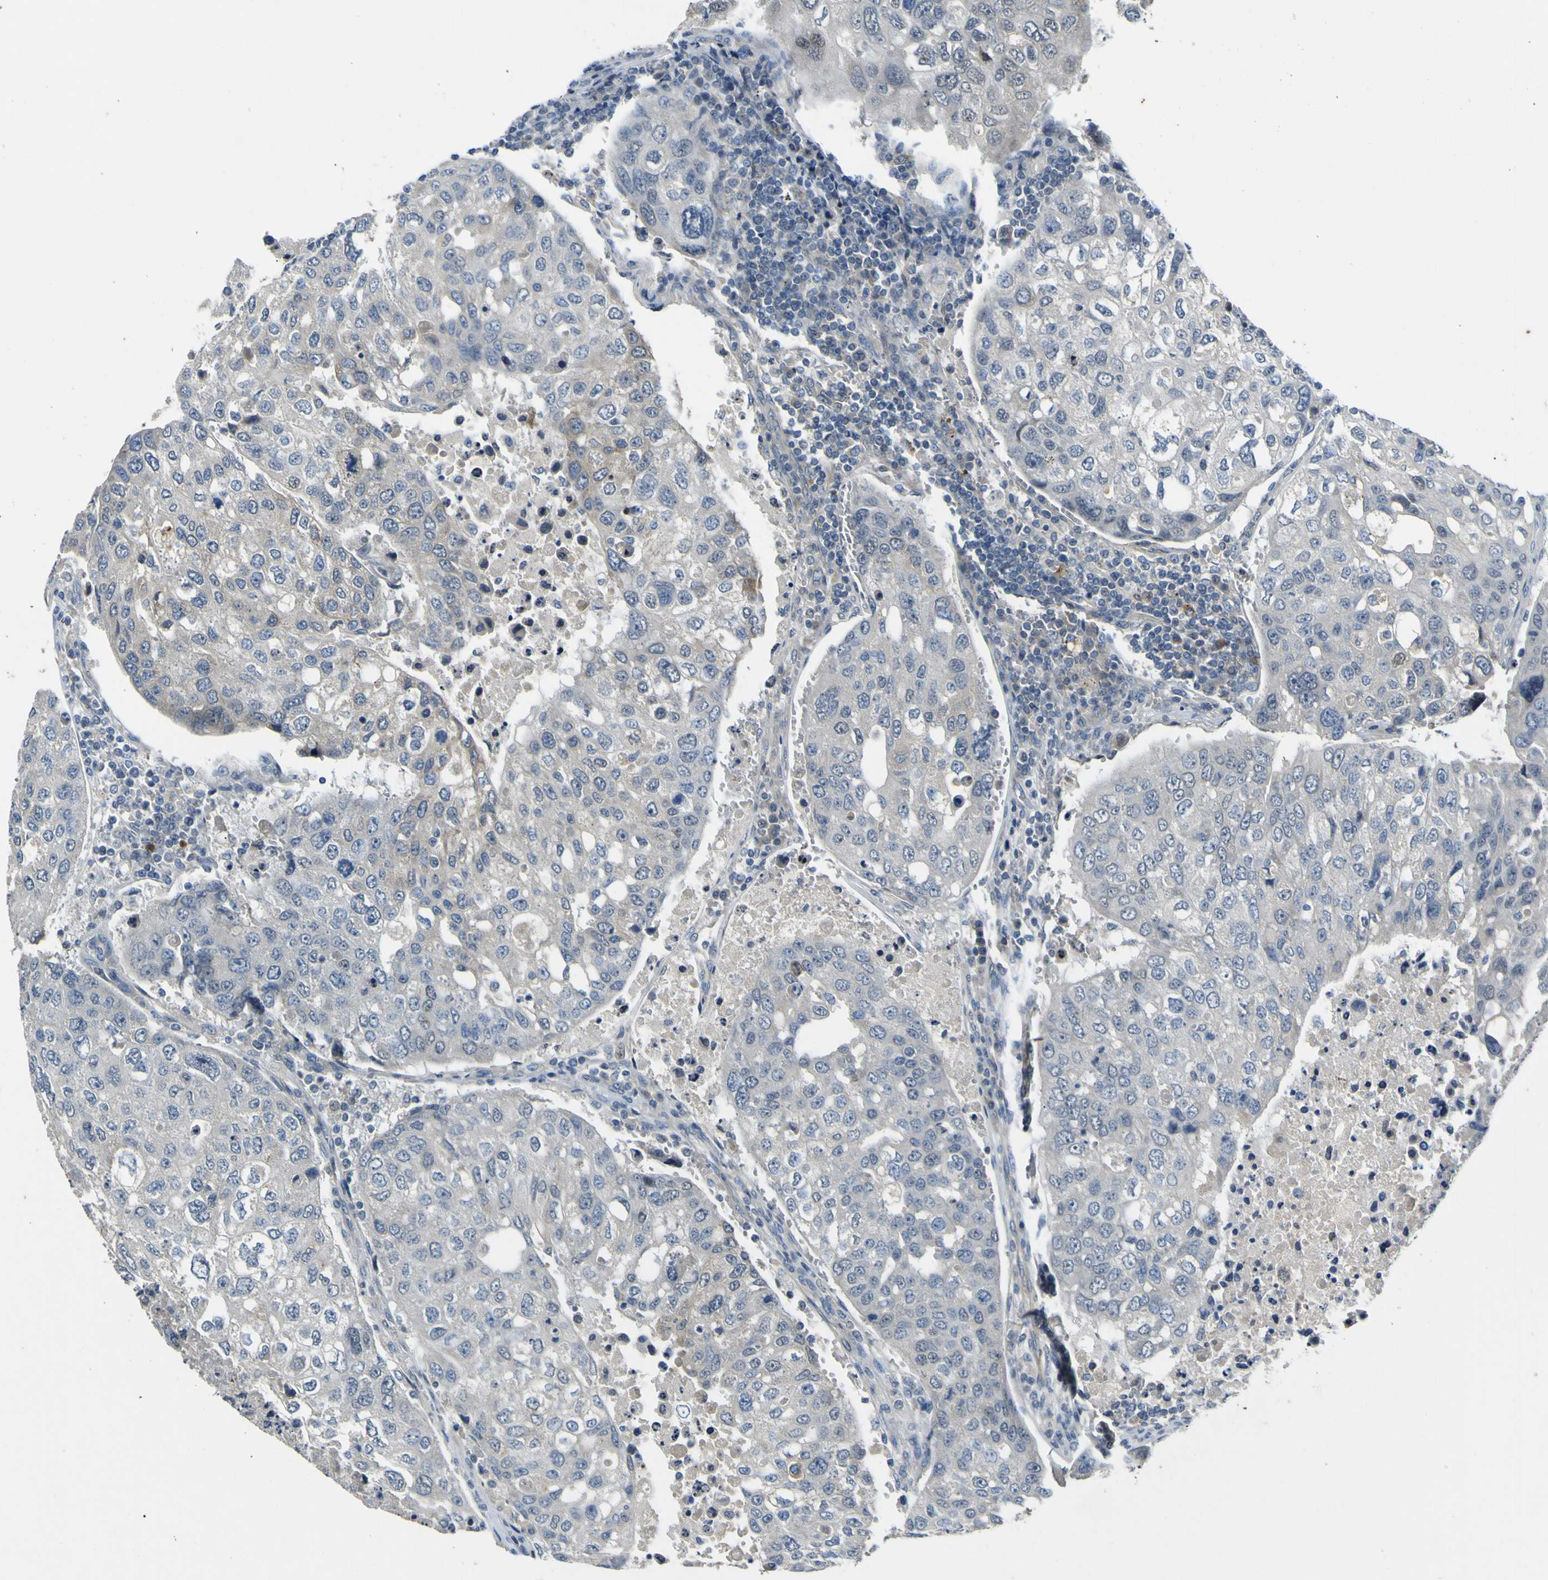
{"staining": {"intensity": "negative", "quantity": "none", "location": "none"}, "tissue": "urothelial cancer", "cell_type": "Tumor cells", "image_type": "cancer", "snomed": [{"axis": "morphology", "description": "Urothelial carcinoma, High grade"}, {"axis": "topography", "description": "Lymph node"}, {"axis": "topography", "description": "Urinary bladder"}], "caption": "This is a image of IHC staining of high-grade urothelial carcinoma, which shows no positivity in tumor cells. (DAB (3,3'-diaminobenzidine) IHC visualized using brightfield microscopy, high magnification).", "gene": "LDLR", "patient": {"sex": "male", "age": 51}}